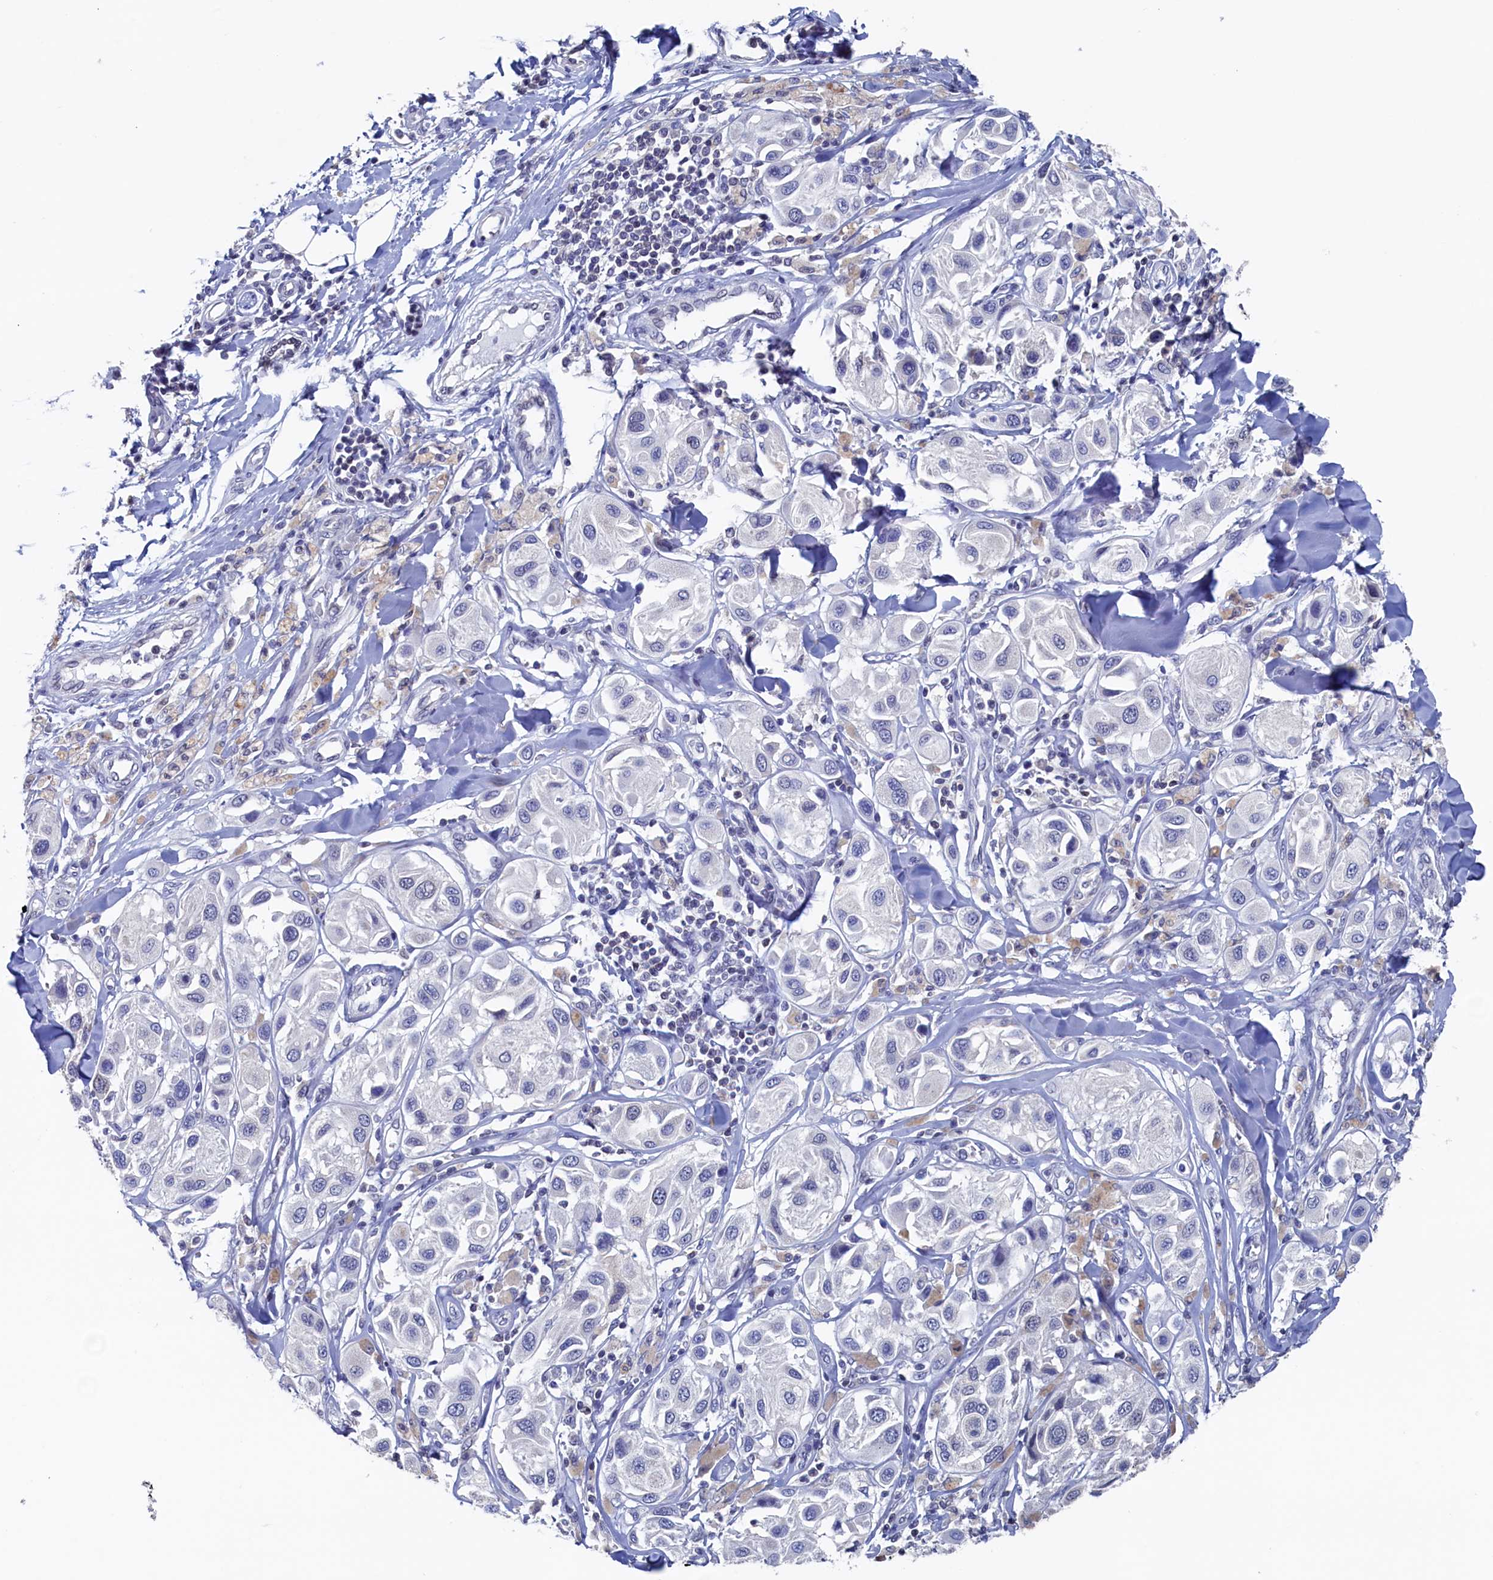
{"staining": {"intensity": "negative", "quantity": "none", "location": "none"}, "tissue": "melanoma", "cell_type": "Tumor cells", "image_type": "cancer", "snomed": [{"axis": "morphology", "description": "Malignant melanoma, Metastatic site"}, {"axis": "topography", "description": "Skin"}], "caption": "This is an immunohistochemistry histopathology image of human malignant melanoma (metastatic site). There is no positivity in tumor cells.", "gene": "C11orf54", "patient": {"sex": "male", "age": 41}}